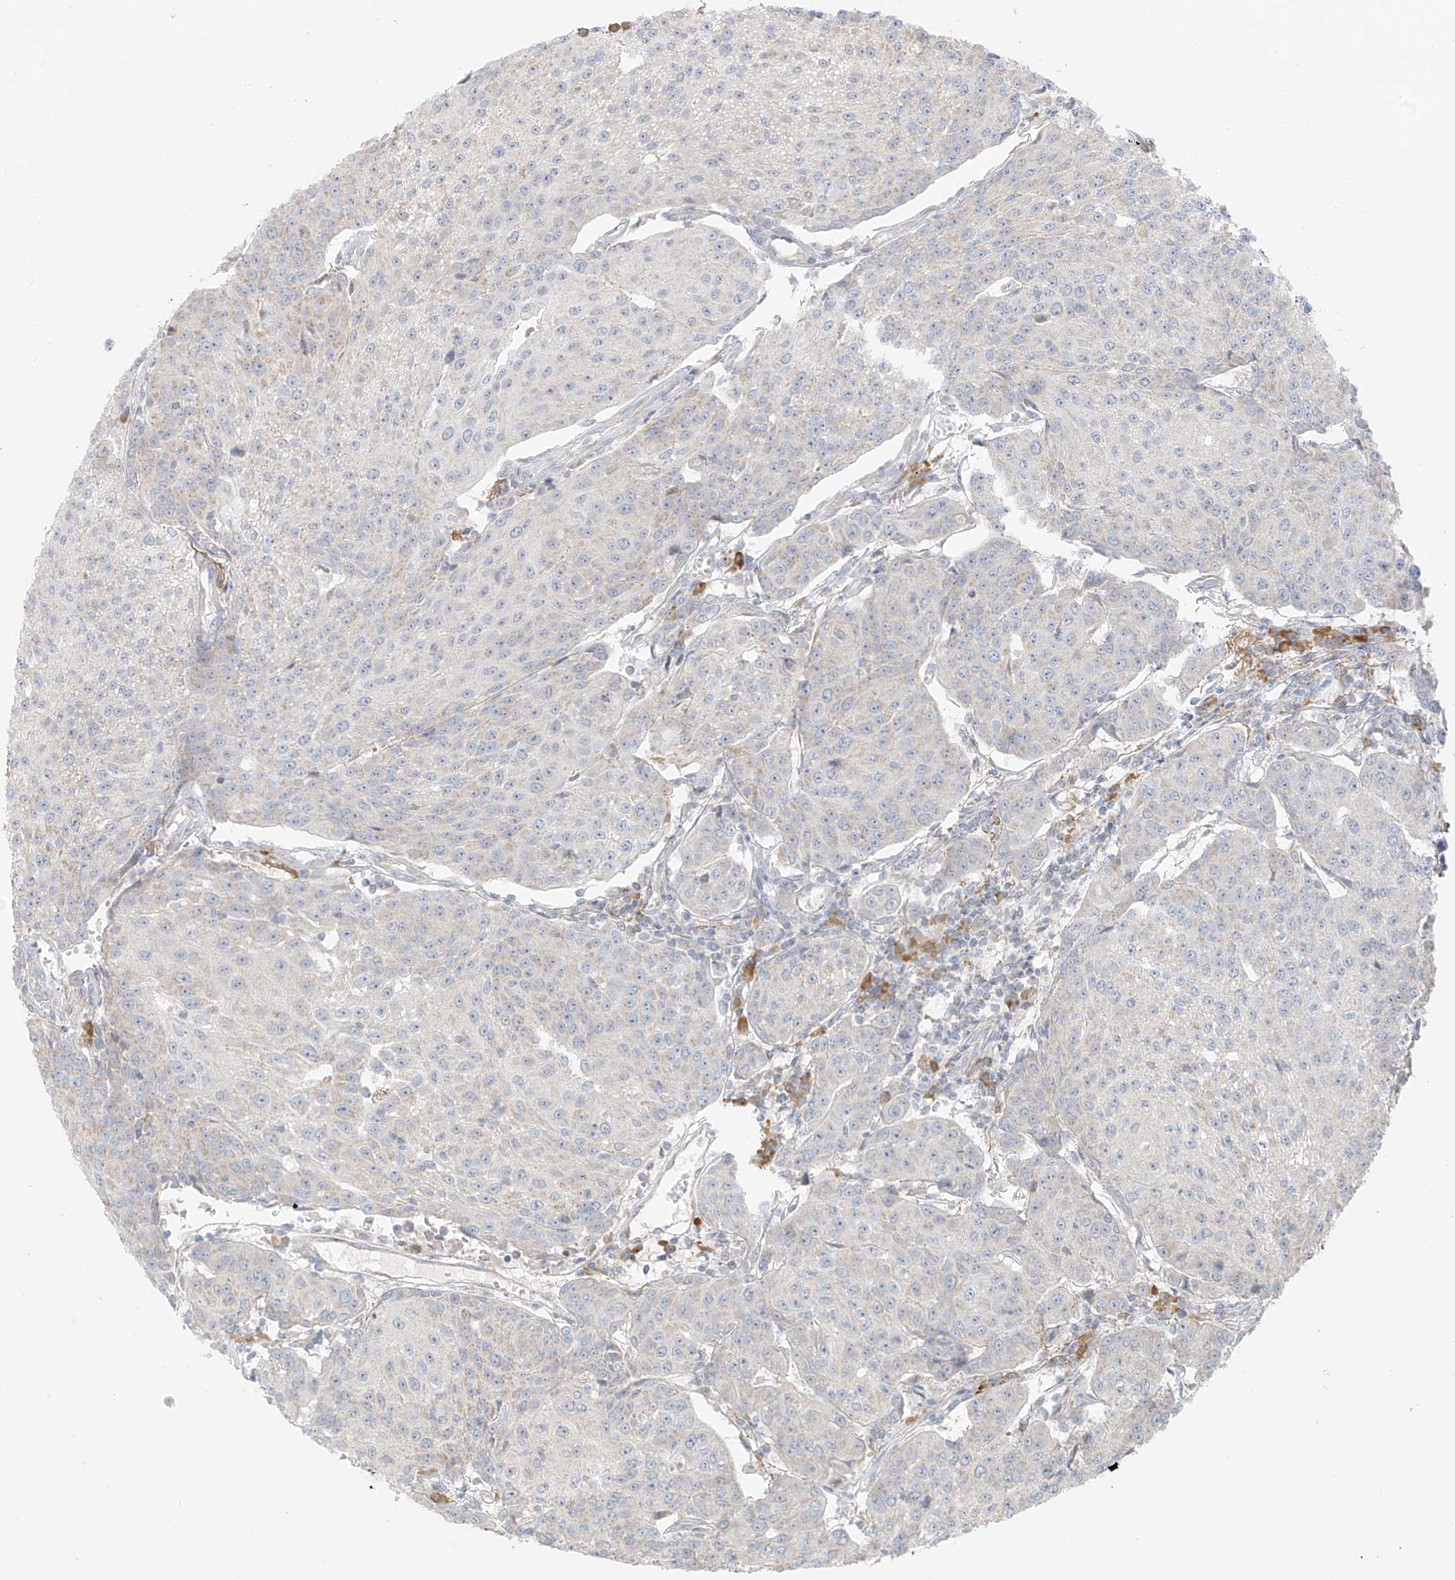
{"staining": {"intensity": "negative", "quantity": "none", "location": "none"}, "tissue": "urothelial cancer", "cell_type": "Tumor cells", "image_type": "cancer", "snomed": [{"axis": "morphology", "description": "Urothelial carcinoma, High grade"}, {"axis": "topography", "description": "Urinary bladder"}], "caption": "IHC micrograph of urothelial cancer stained for a protein (brown), which displays no staining in tumor cells. (DAB (3,3'-diaminobenzidine) IHC visualized using brightfield microscopy, high magnification).", "gene": "UST", "patient": {"sex": "female", "age": 85}}